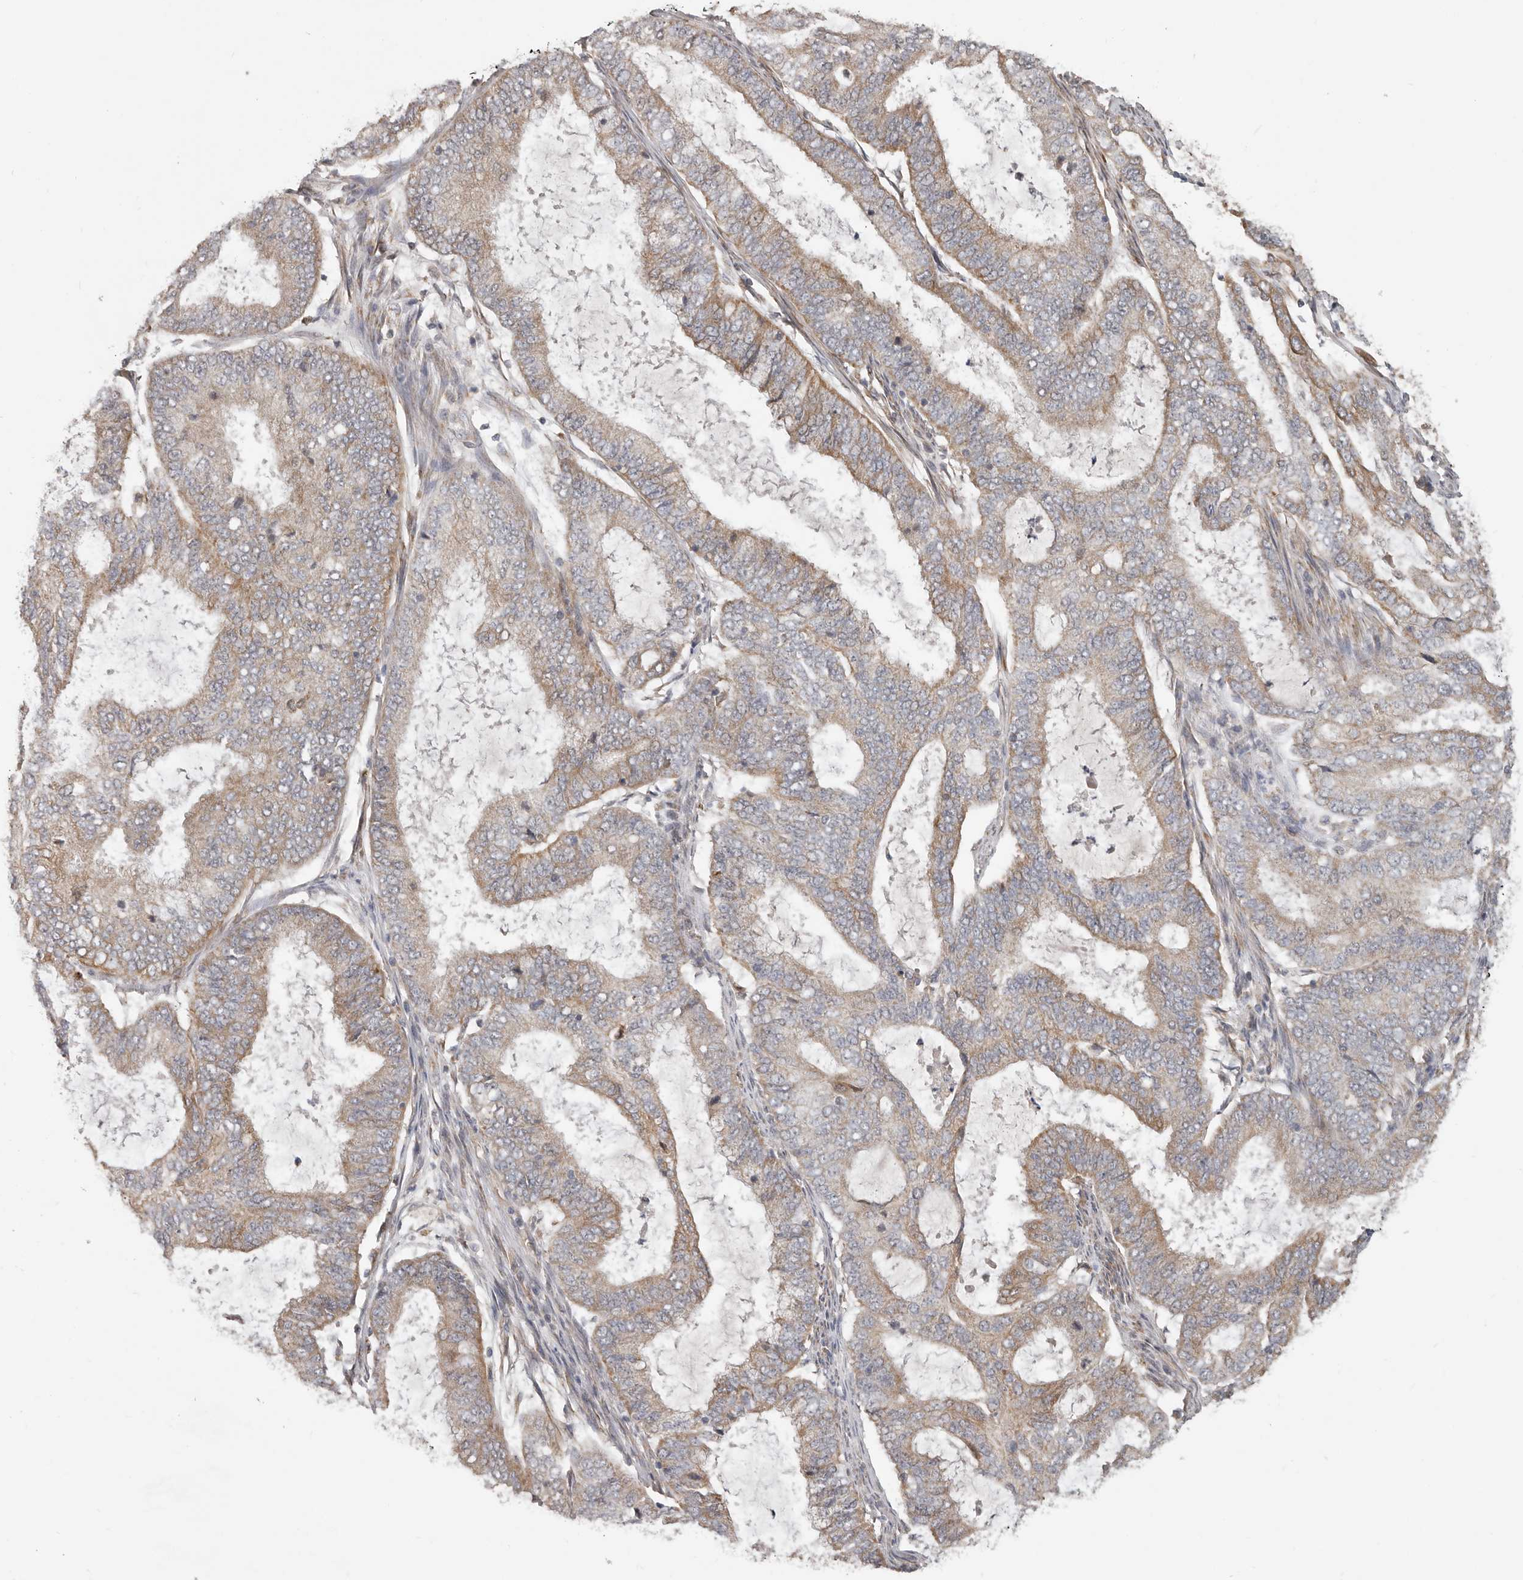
{"staining": {"intensity": "moderate", "quantity": ">75%", "location": "cytoplasmic/membranous"}, "tissue": "endometrial cancer", "cell_type": "Tumor cells", "image_type": "cancer", "snomed": [{"axis": "morphology", "description": "Adenocarcinoma, NOS"}, {"axis": "topography", "description": "Endometrium"}], "caption": "There is medium levels of moderate cytoplasmic/membranous staining in tumor cells of endometrial adenocarcinoma, as demonstrated by immunohistochemical staining (brown color).", "gene": "UNK", "patient": {"sex": "female", "age": 51}}